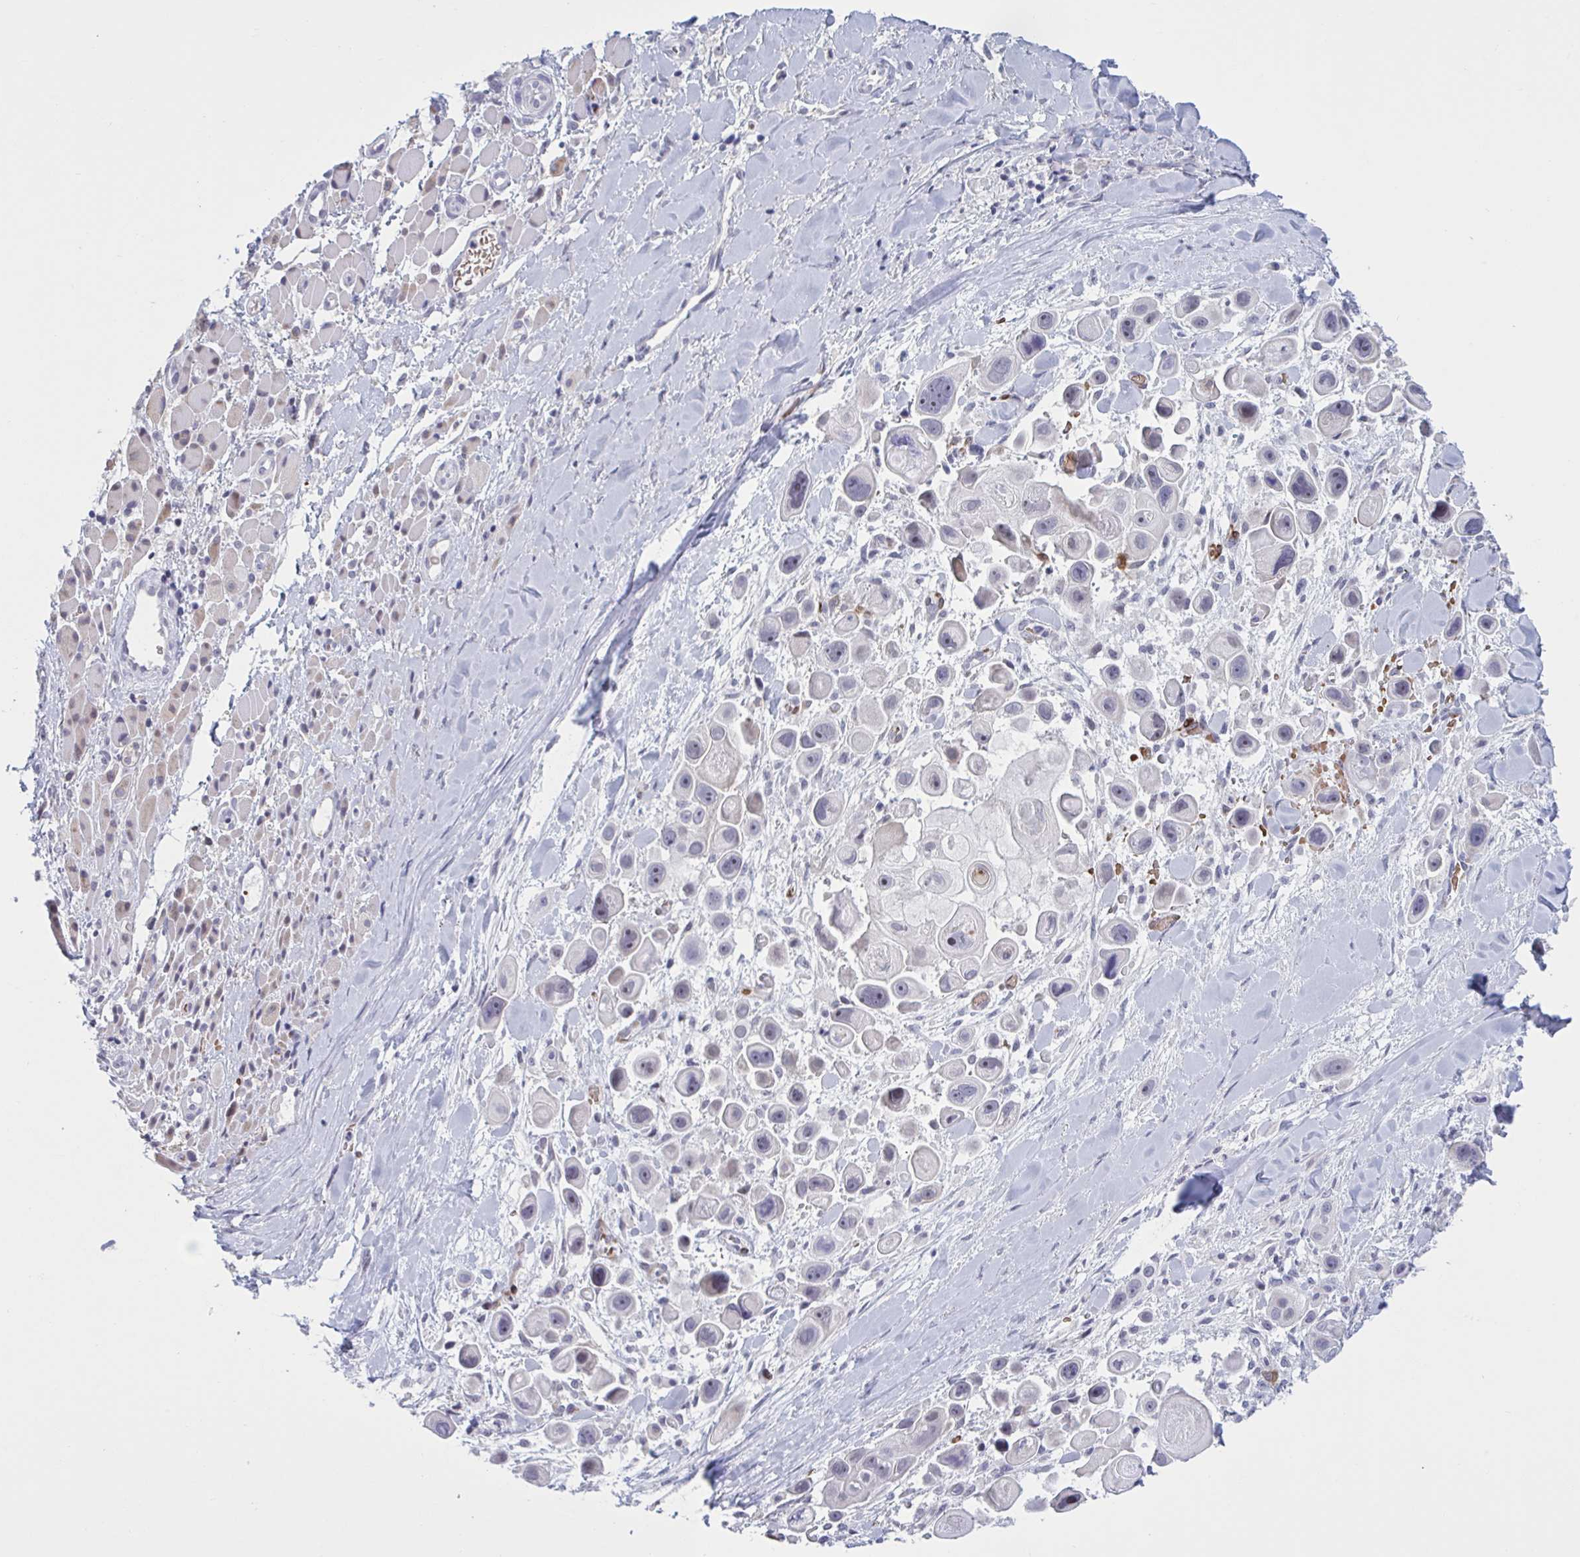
{"staining": {"intensity": "negative", "quantity": "none", "location": "none"}, "tissue": "skin cancer", "cell_type": "Tumor cells", "image_type": "cancer", "snomed": [{"axis": "morphology", "description": "Squamous cell carcinoma, NOS"}, {"axis": "topography", "description": "Skin"}], "caption": "This is a histopathology image of IHC staining of skin cancer, which shows no expression in tumor cells. The staining is performed using DAB brown chromogen with nuclei counter-stained in using hematoxylin.", "gene": "HSD11B2", "patient": {"sex": "male", "age": 67}}